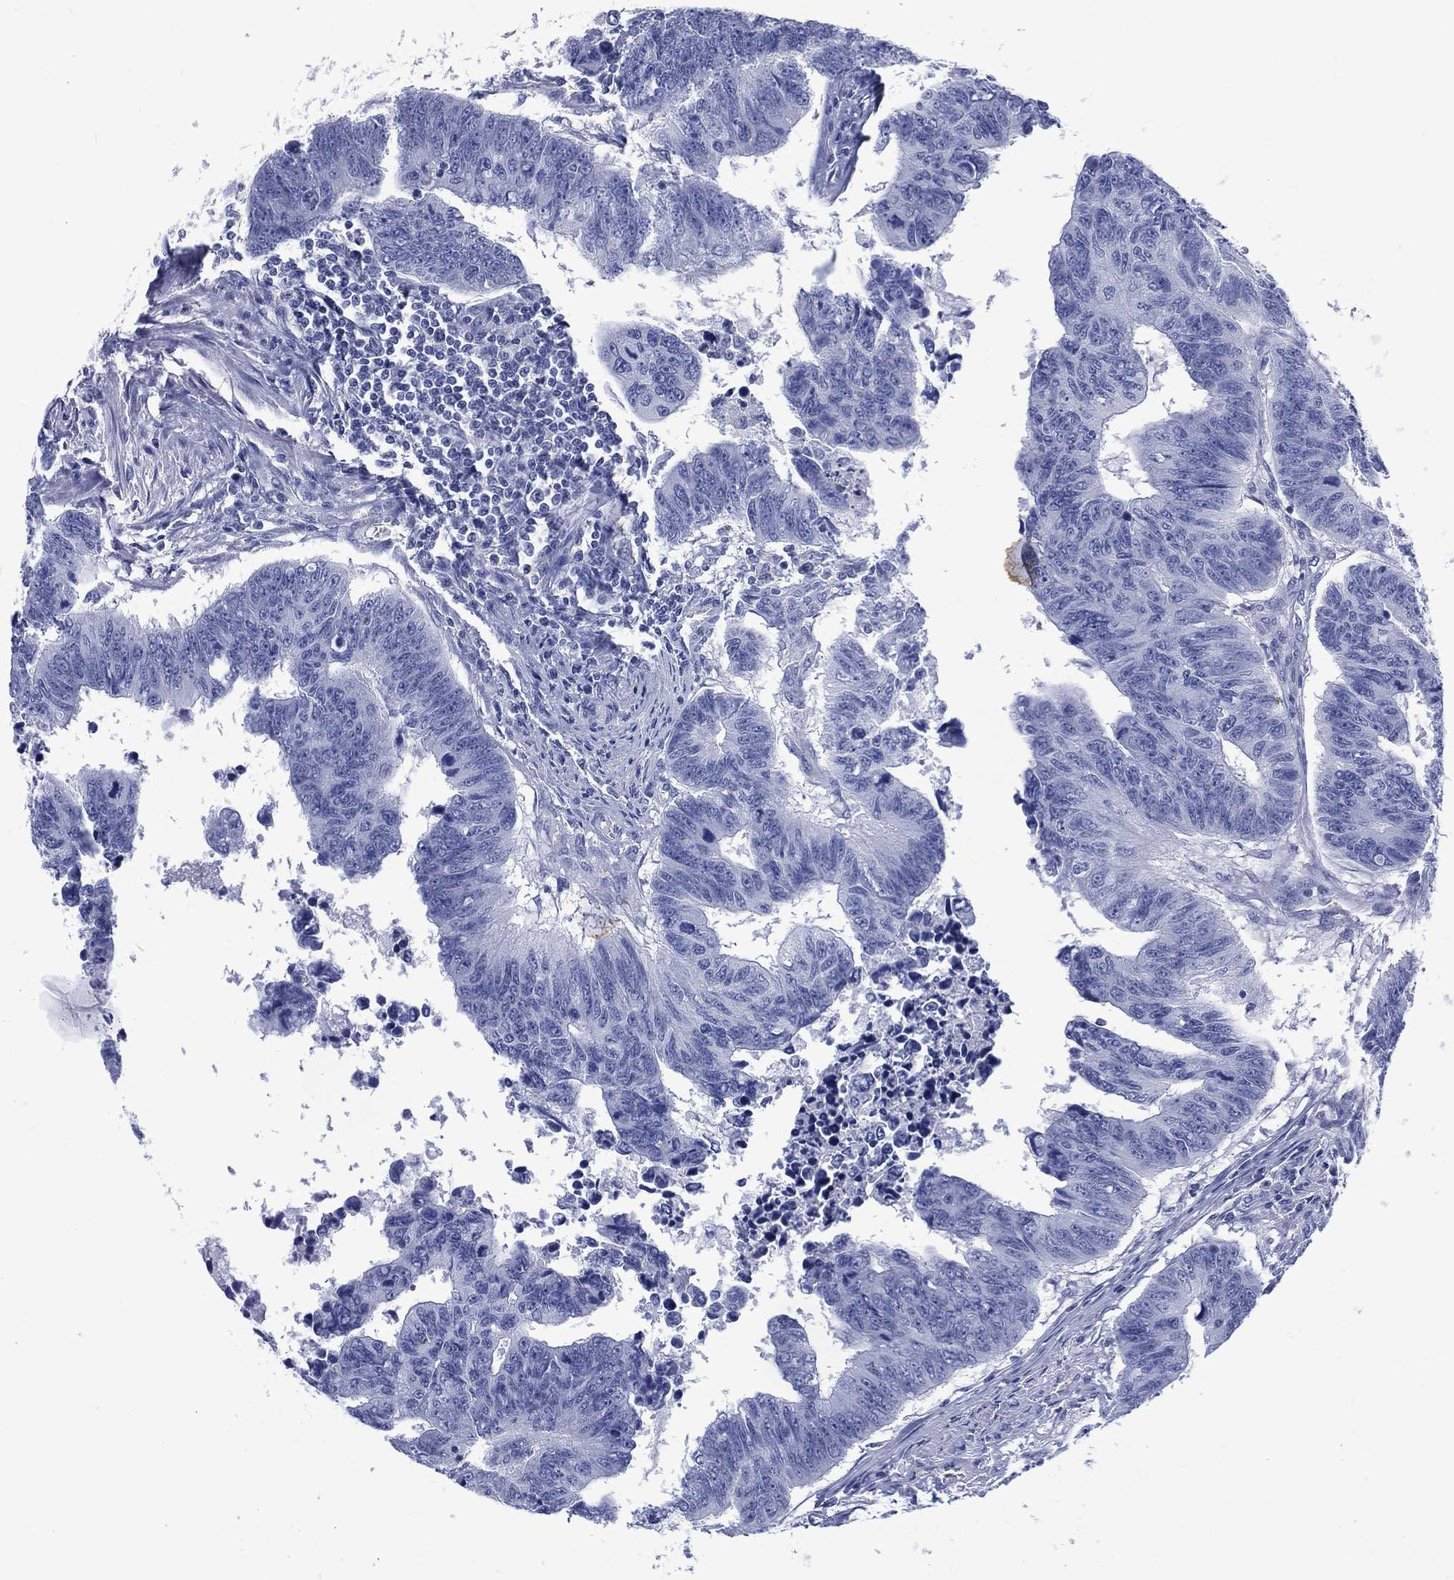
{"staining": {"intensity": "negative", "quantity": "none", "location": "none"}, "tissue": "colorectal cancer", "cell_type": "Tumor cells", "image_type": "cancer", "snomed": [{"axis": "morphology", "description": "Adenocarcinoma, NOS"}, {"axis": "topography", "description": "Rectum"}], "caption": "This micrograph is of adenocarcinoma (colorectal) stained with immunohistochemistry to label a protein in brown with the nuclei are counter-stained blue. There is no staining in tumor cells.", "gene": "DDI1", "patient": {"sex": "female", "age": 85}}